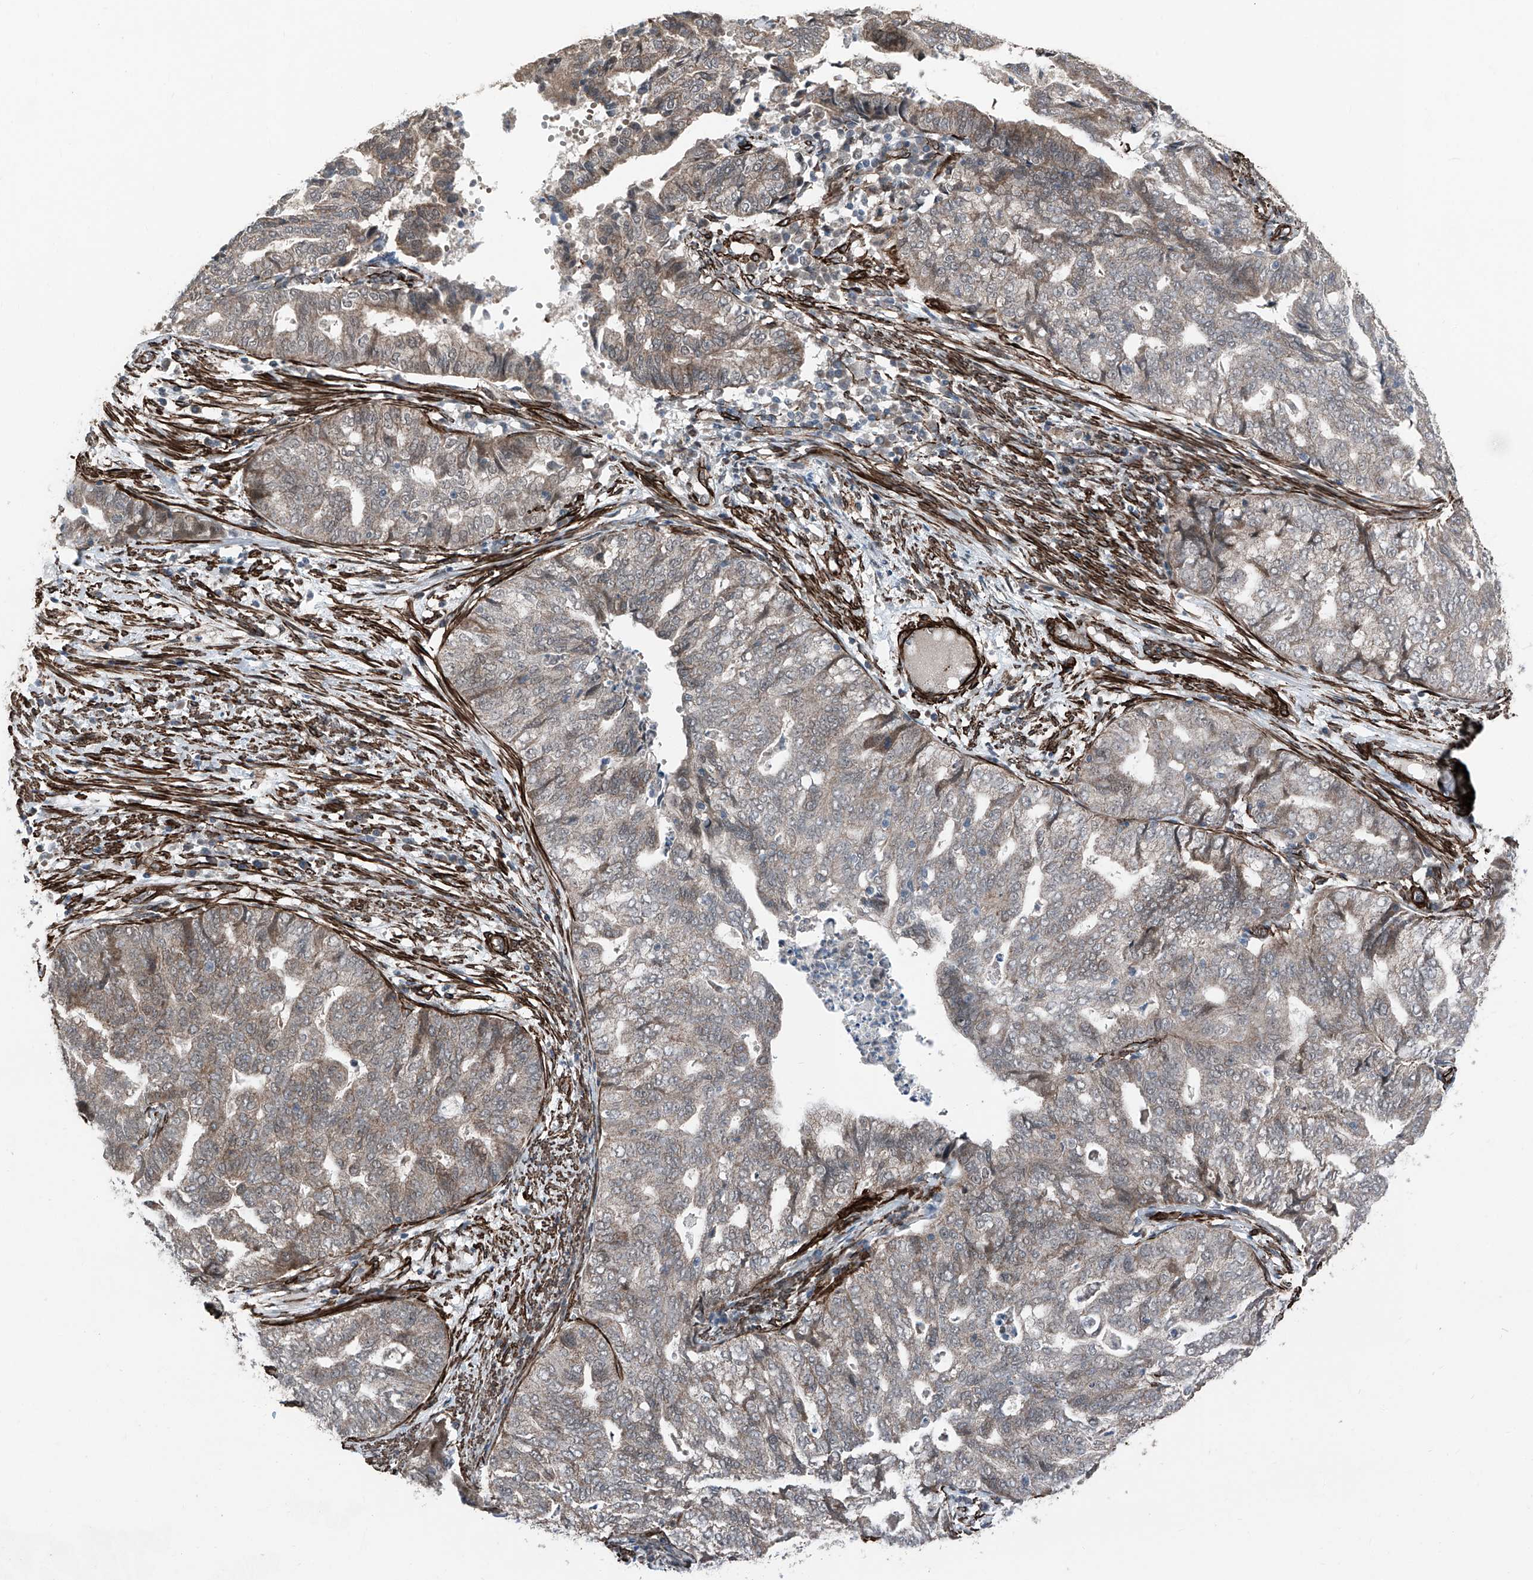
{"staining": {"intensity": "weak", "quantity": "<25%", "location": "cytoplasmic/membranous"}, "tissue": "endometrial cancer", "cell_type": "Tumor cells", "image_type": "cancer", "snomed": [{"axis": "morphology", "description": "Adenocarcinoma, NOS"}, {"axis": "topography", "description": "Endometrium"}], "caption": "Tumor cells are negative for brown protein staining in adenocarcinoma (endometrial).", "gene": "COA7", "patient": {"sex": "female", "age": 79}}